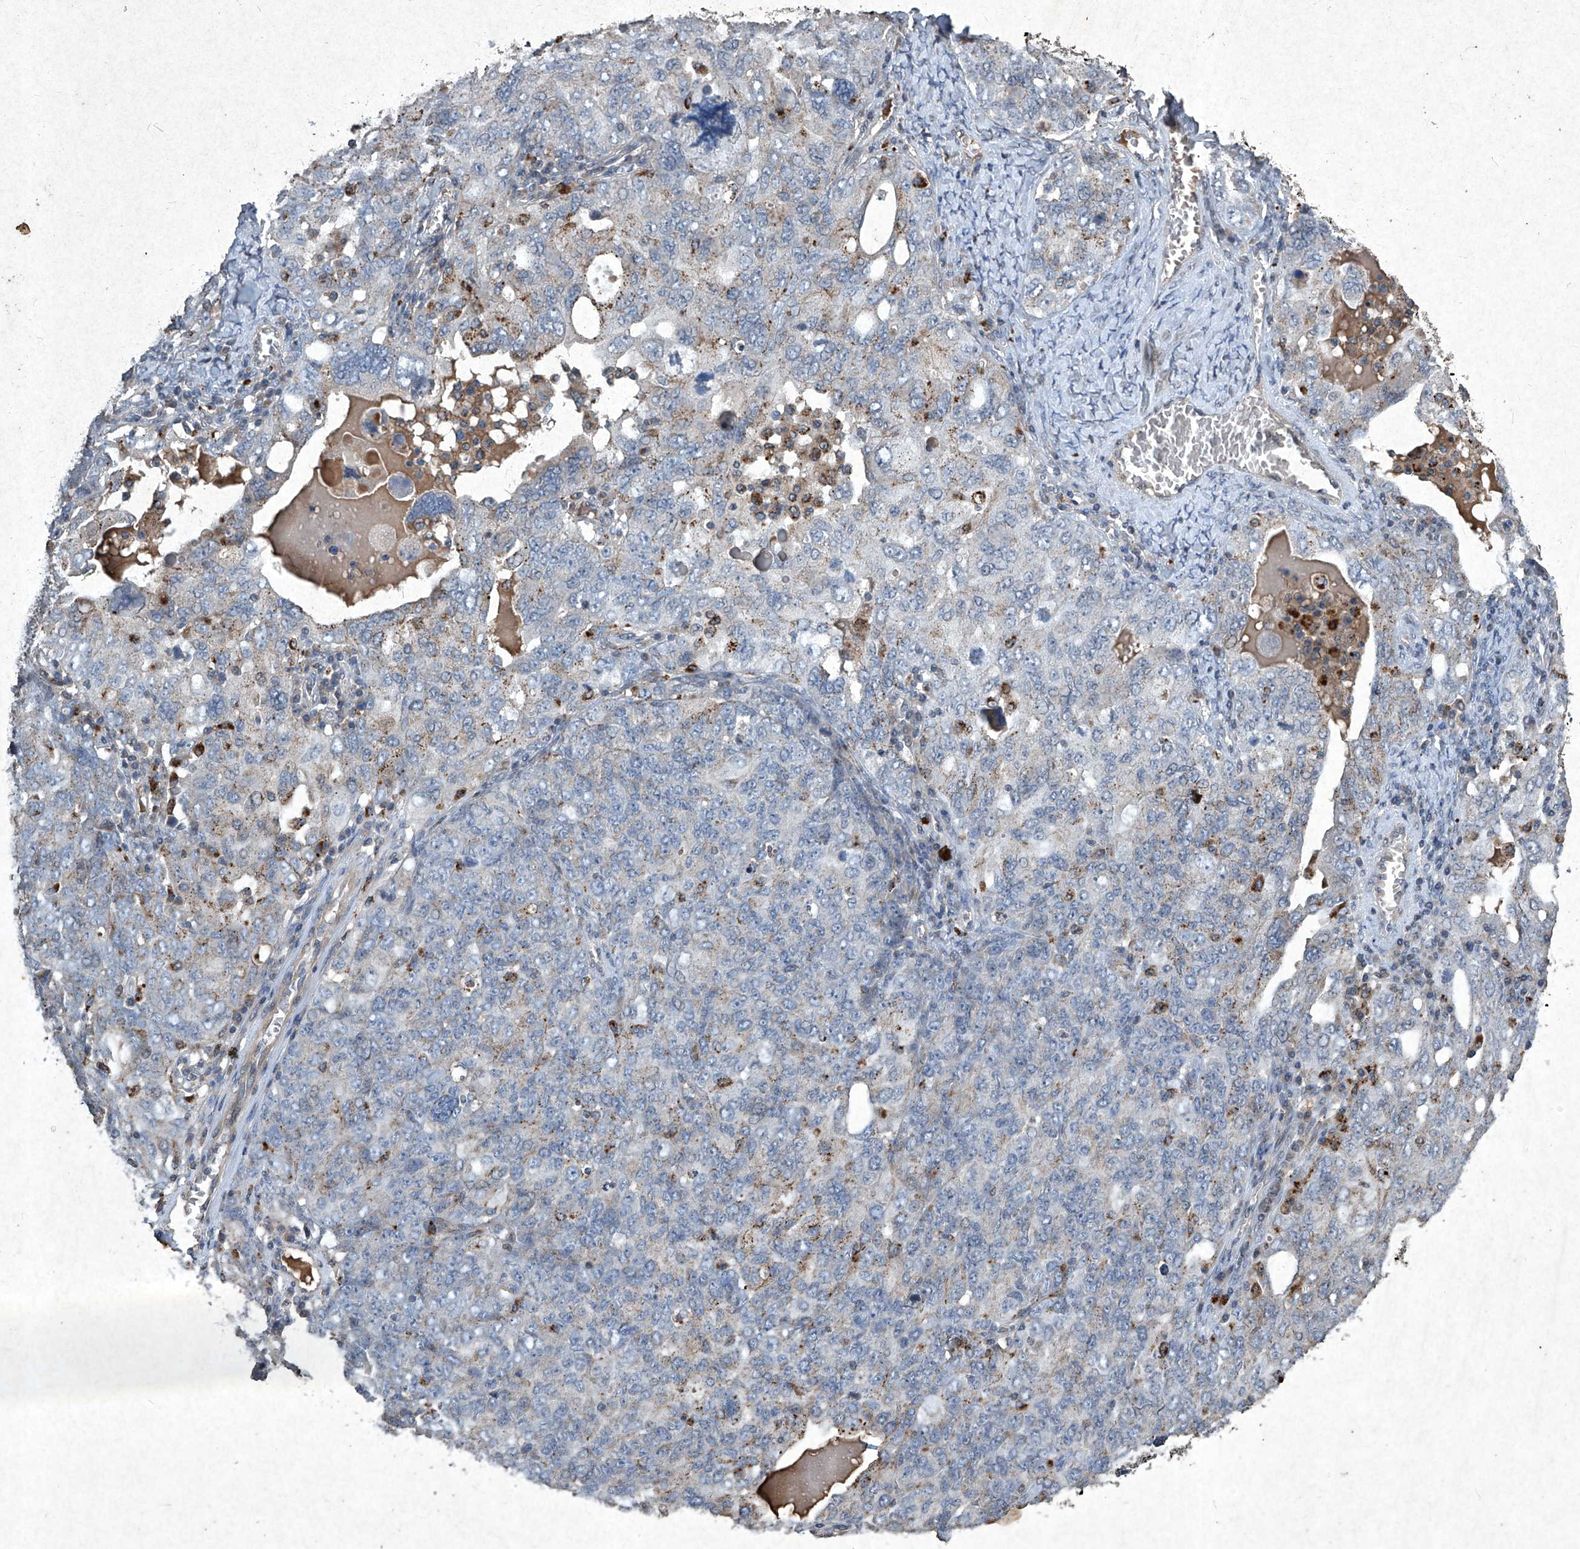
{"staining": {"intensity": "strong", "quantity": "<25%", "location": "cytoplasmic/membranous"}, "tissue": "ovarian cancer", "cell_type": "Tumor cells", "image_type": "cancer", "snomed": [{"axis": "morphology", "description": "Carcinoma, endometroid"}, {"axis": "topography", "description": "Ovary"}], "caption": "Ovarian cancer stained with a protein marker demonstrates strong staining in tumor cells.", "gene": "MED16", "patient": {"sex": "female", "age": 62}}